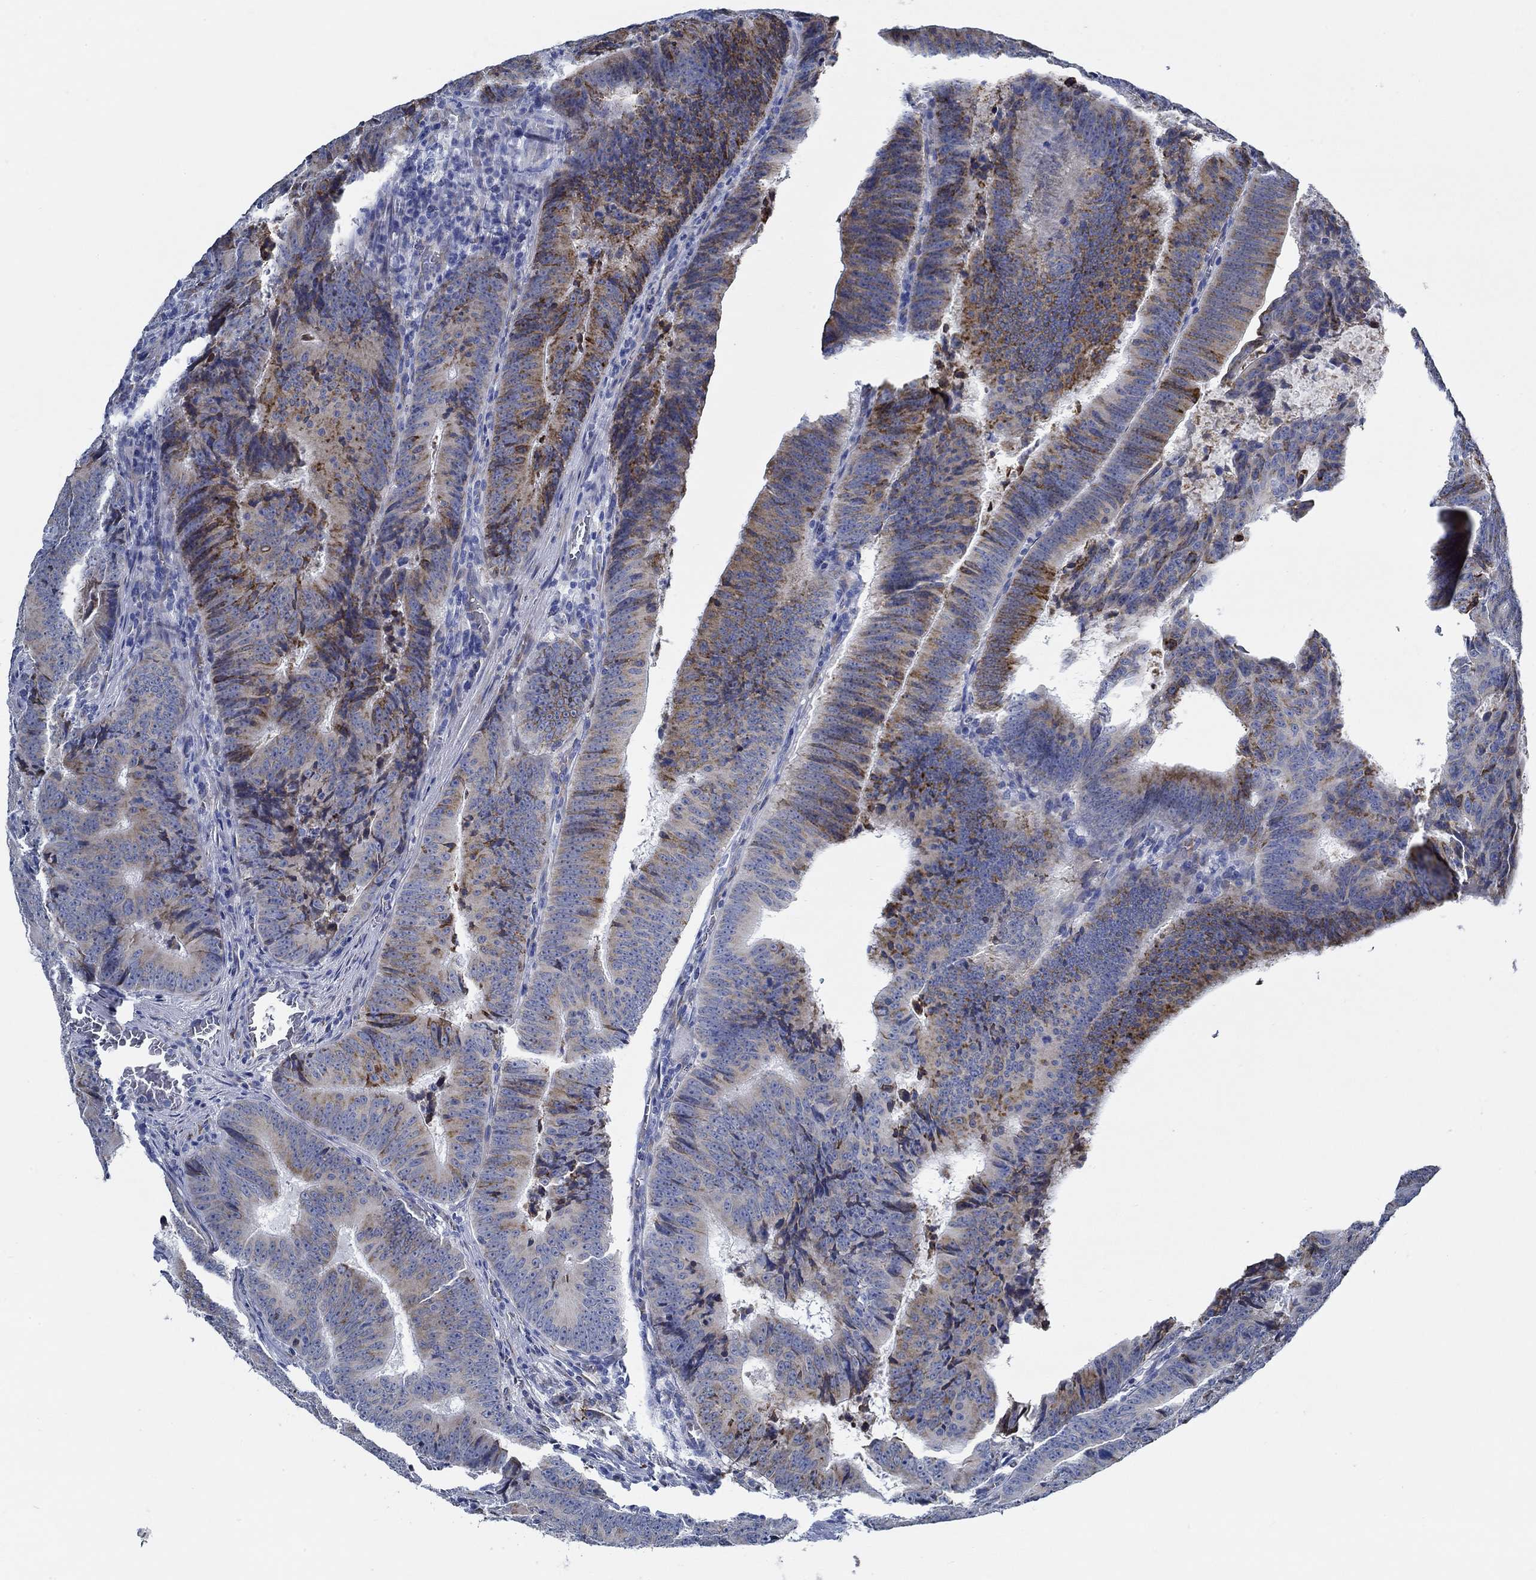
{"staining": {"intensity": "strong", "quantity": "25%-75%", "location": "cytoplasmic/membranous"}, "tissue": "colorectal cancer", "cell_type": "Tumor cells", "image_type": "cancer", "snomed": [{"axis": "morphology", "description": "Adenocarcinoma, NOS"}, {"axis": "topography", "description": "Colon"}], "caption": "The photomicrograph shows a brown stain indicating the presence of a protein in the cytoplasmic/membranous of tumor cells in adenocarcinoma (colorectal).", "gene": "HECW2", "patient": {"sex": "female", "age": 82}}